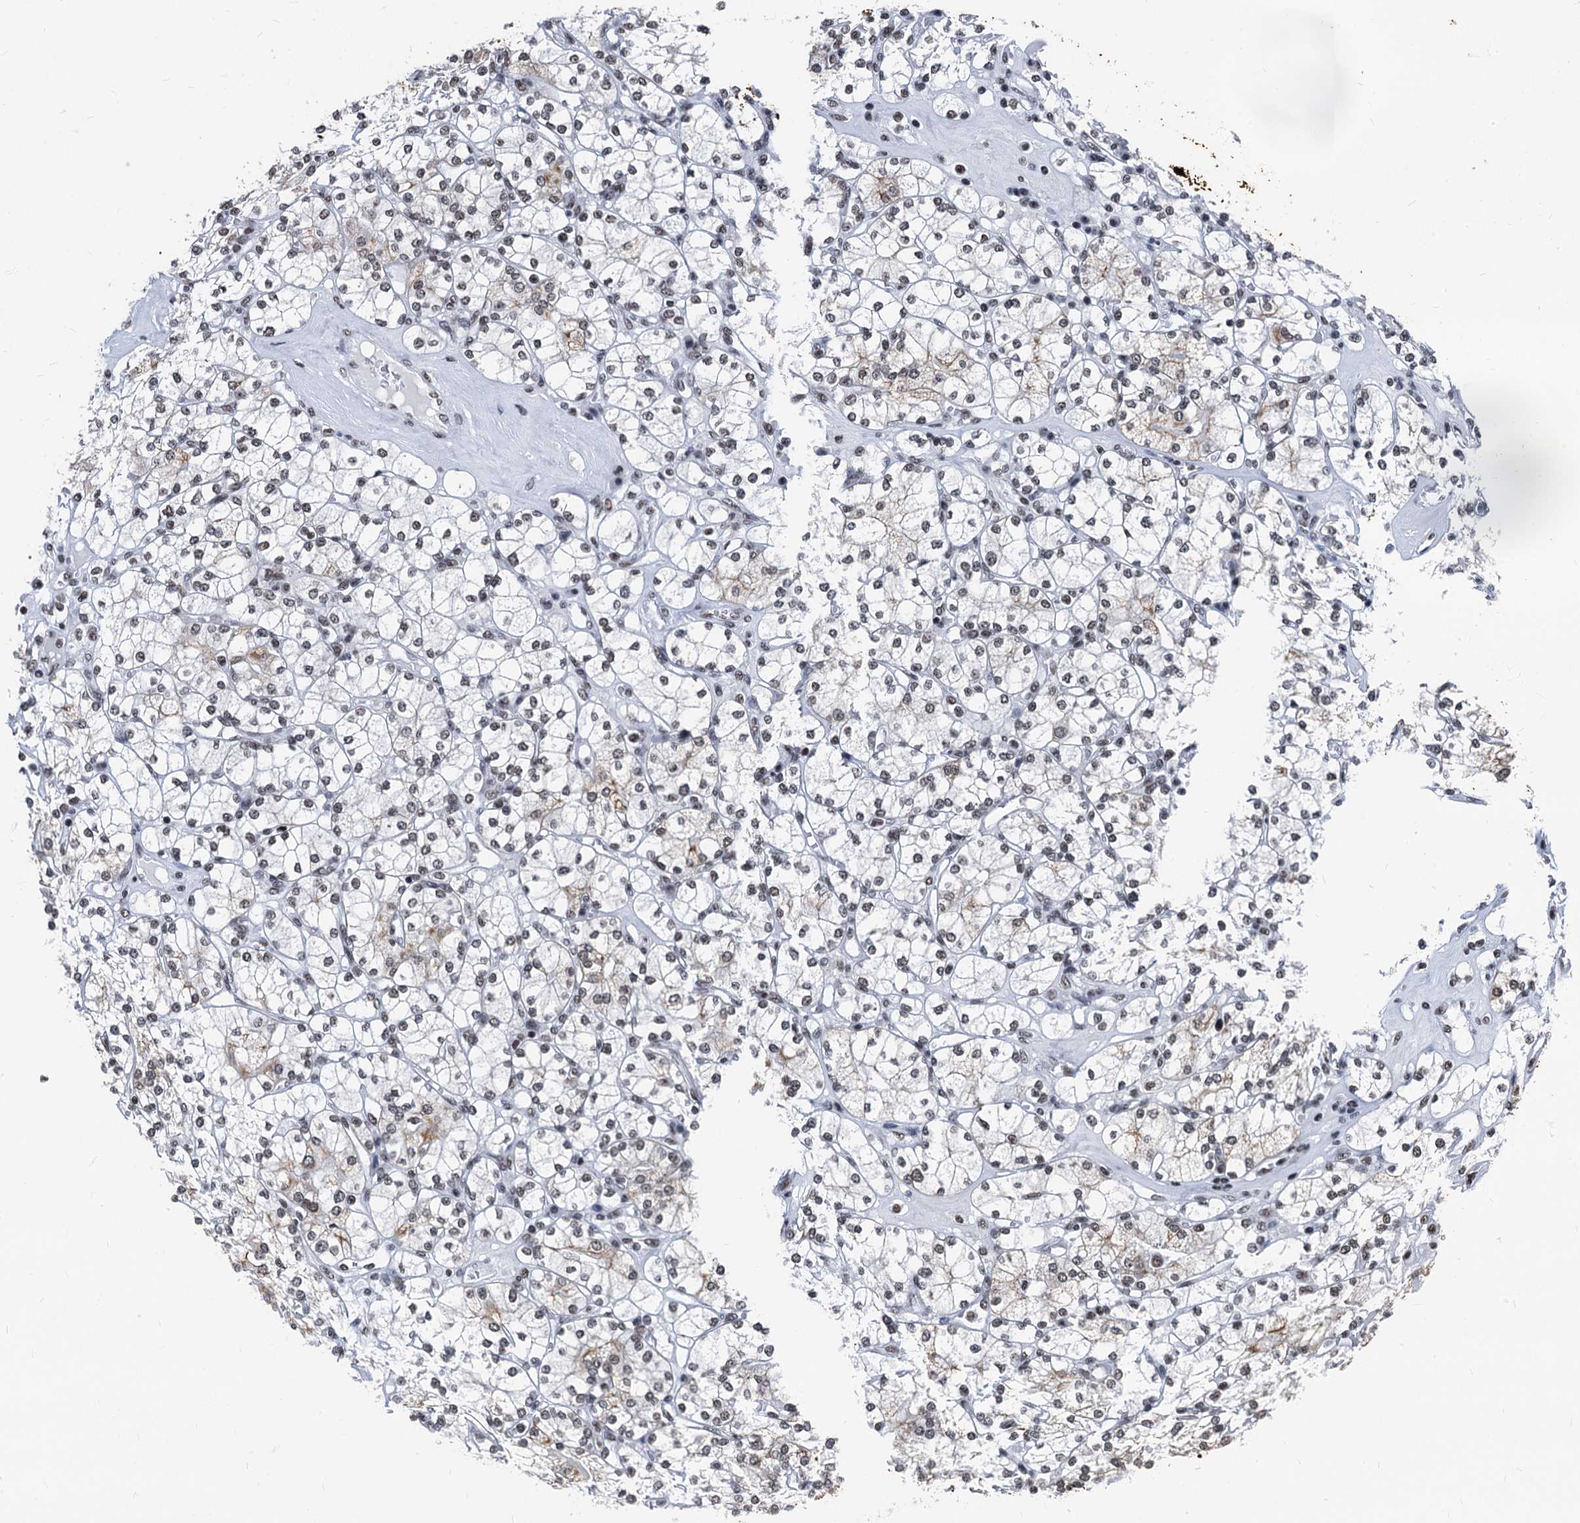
{"staining": {"intensity": "moderate", "quantity": "25%-75%", "location": "nuclear"}, "tissue": "renal cancer", "cell_type": "Tumor cells", "image_type": "cancer", "snomed": [{"axis": "morphology", "description": "Adenocarcinoma, NOS"}, {"axis": "topography", "description": "Kidney"}], "caption": "Immunohistochemical staining of renal adenocarcinoma shows medium levels of moderate nuclear positivity in about 25%-75% of tumor cells.", "gene": "DDX23", "patient": {"sex": "male", "age": 77}}